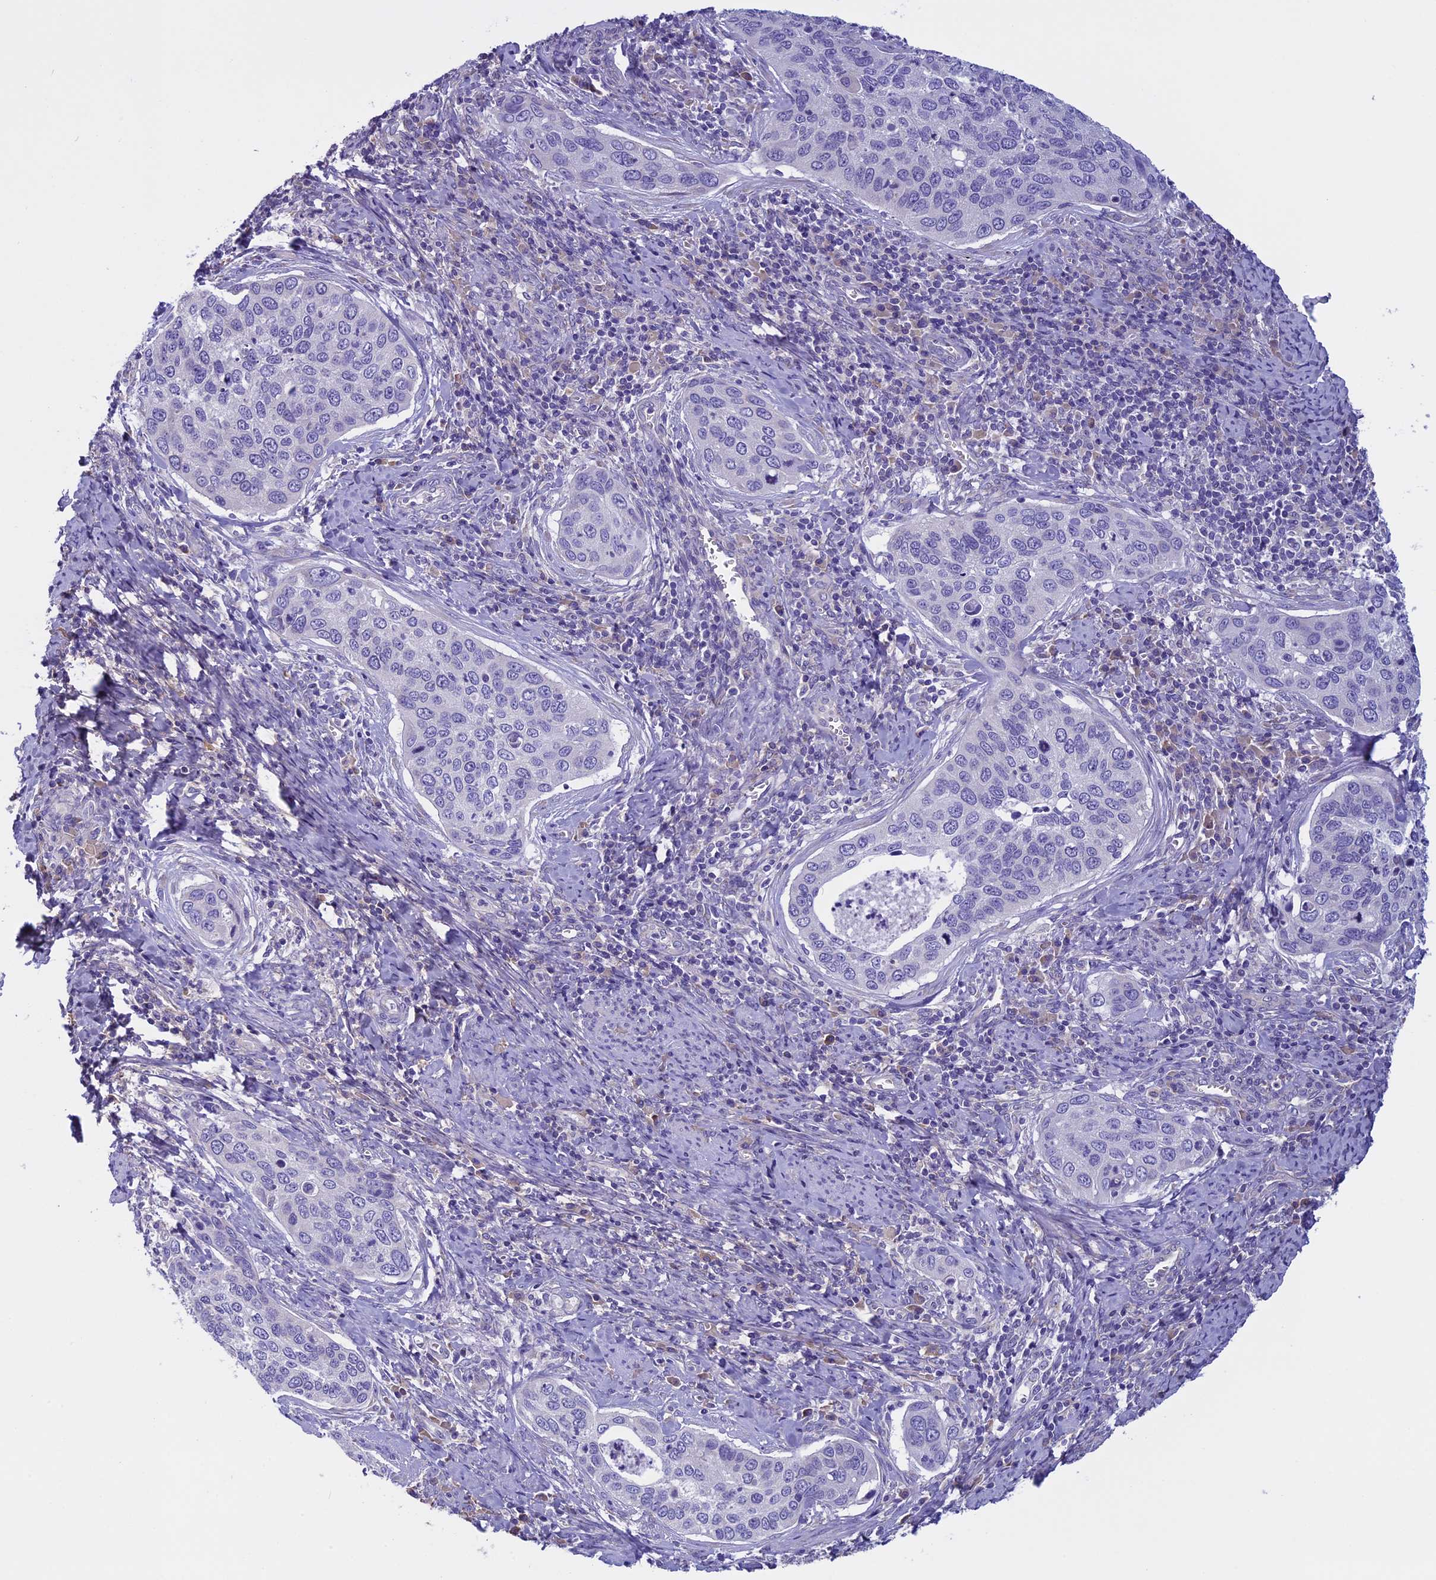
{"staining": {"intensity": "negative", "quantity": "none", "location": "none"}, "tissue": "cervical cancer", "cell_type": "Tumor cells", "image_type": "cancer", "snomed": [{"axis": "morphology", "description": "Squamous cell carcinoma, NOS"}, {"axis": "topography", "description": "Cervix"}], "caption": "There is no significant expression in tumor cells of cervical cancer (squamous cell carcinoma).", "gene": "DCTN5", "patient": {"sex": "female", "age": 53}}